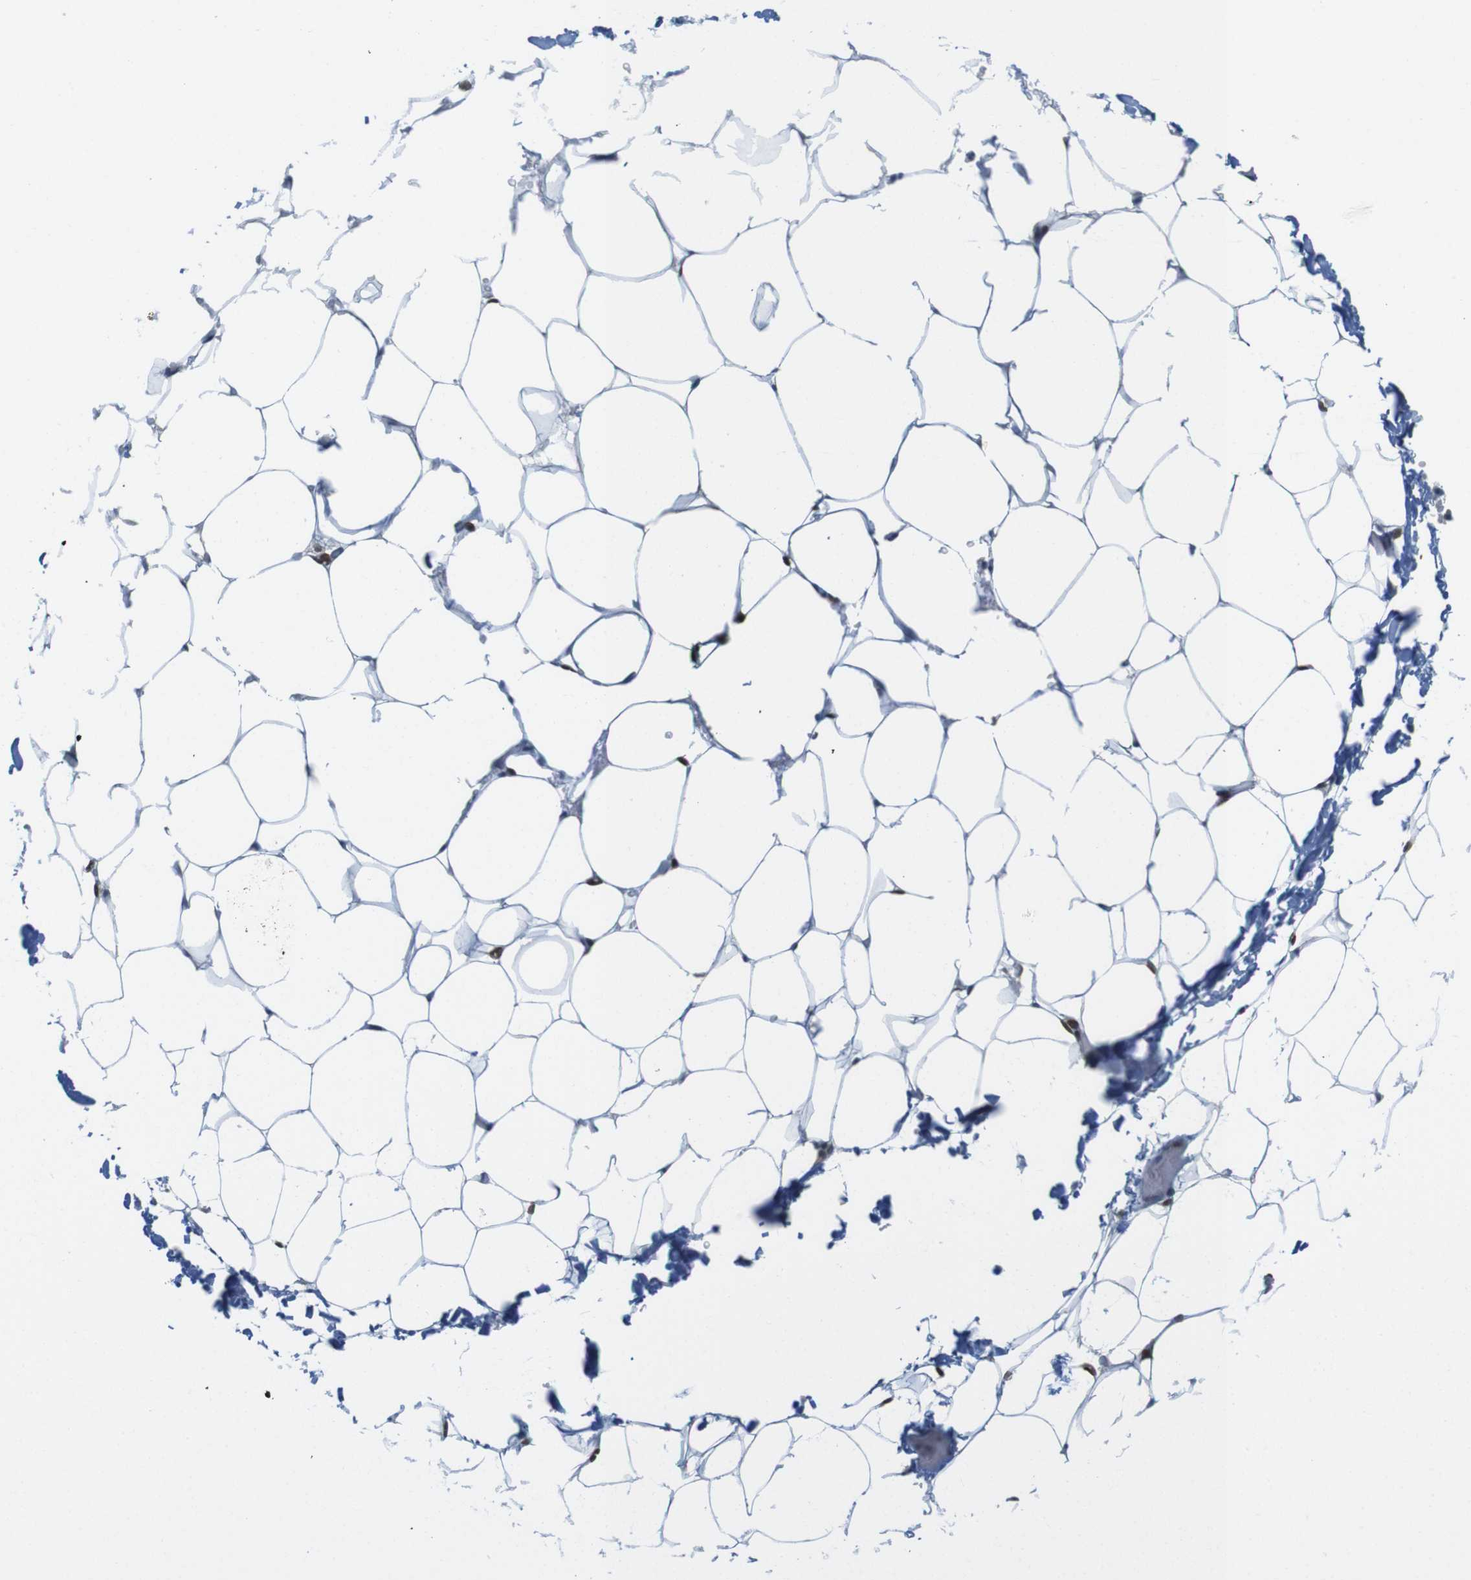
{"staining": {"intensity": "negative", "quantity": "none", "location": "none"}, "tissue": "adipose tissue", "cell_type": "Adipocytes", "image_type": "normal", "snomed": [{"axis": "morphology", "description": "Normal tissue, NOS"}, {"axis": "topography", "description": "Breast"}, {"axis": "topography", "description": "Adipose tissue"}], "caption": "Immunohistochemical staining of normal human adipose tissue displays no significant staining in adipocytes.", "gene": "RCC1", "patient": {"sex": "female", "age": 25}}